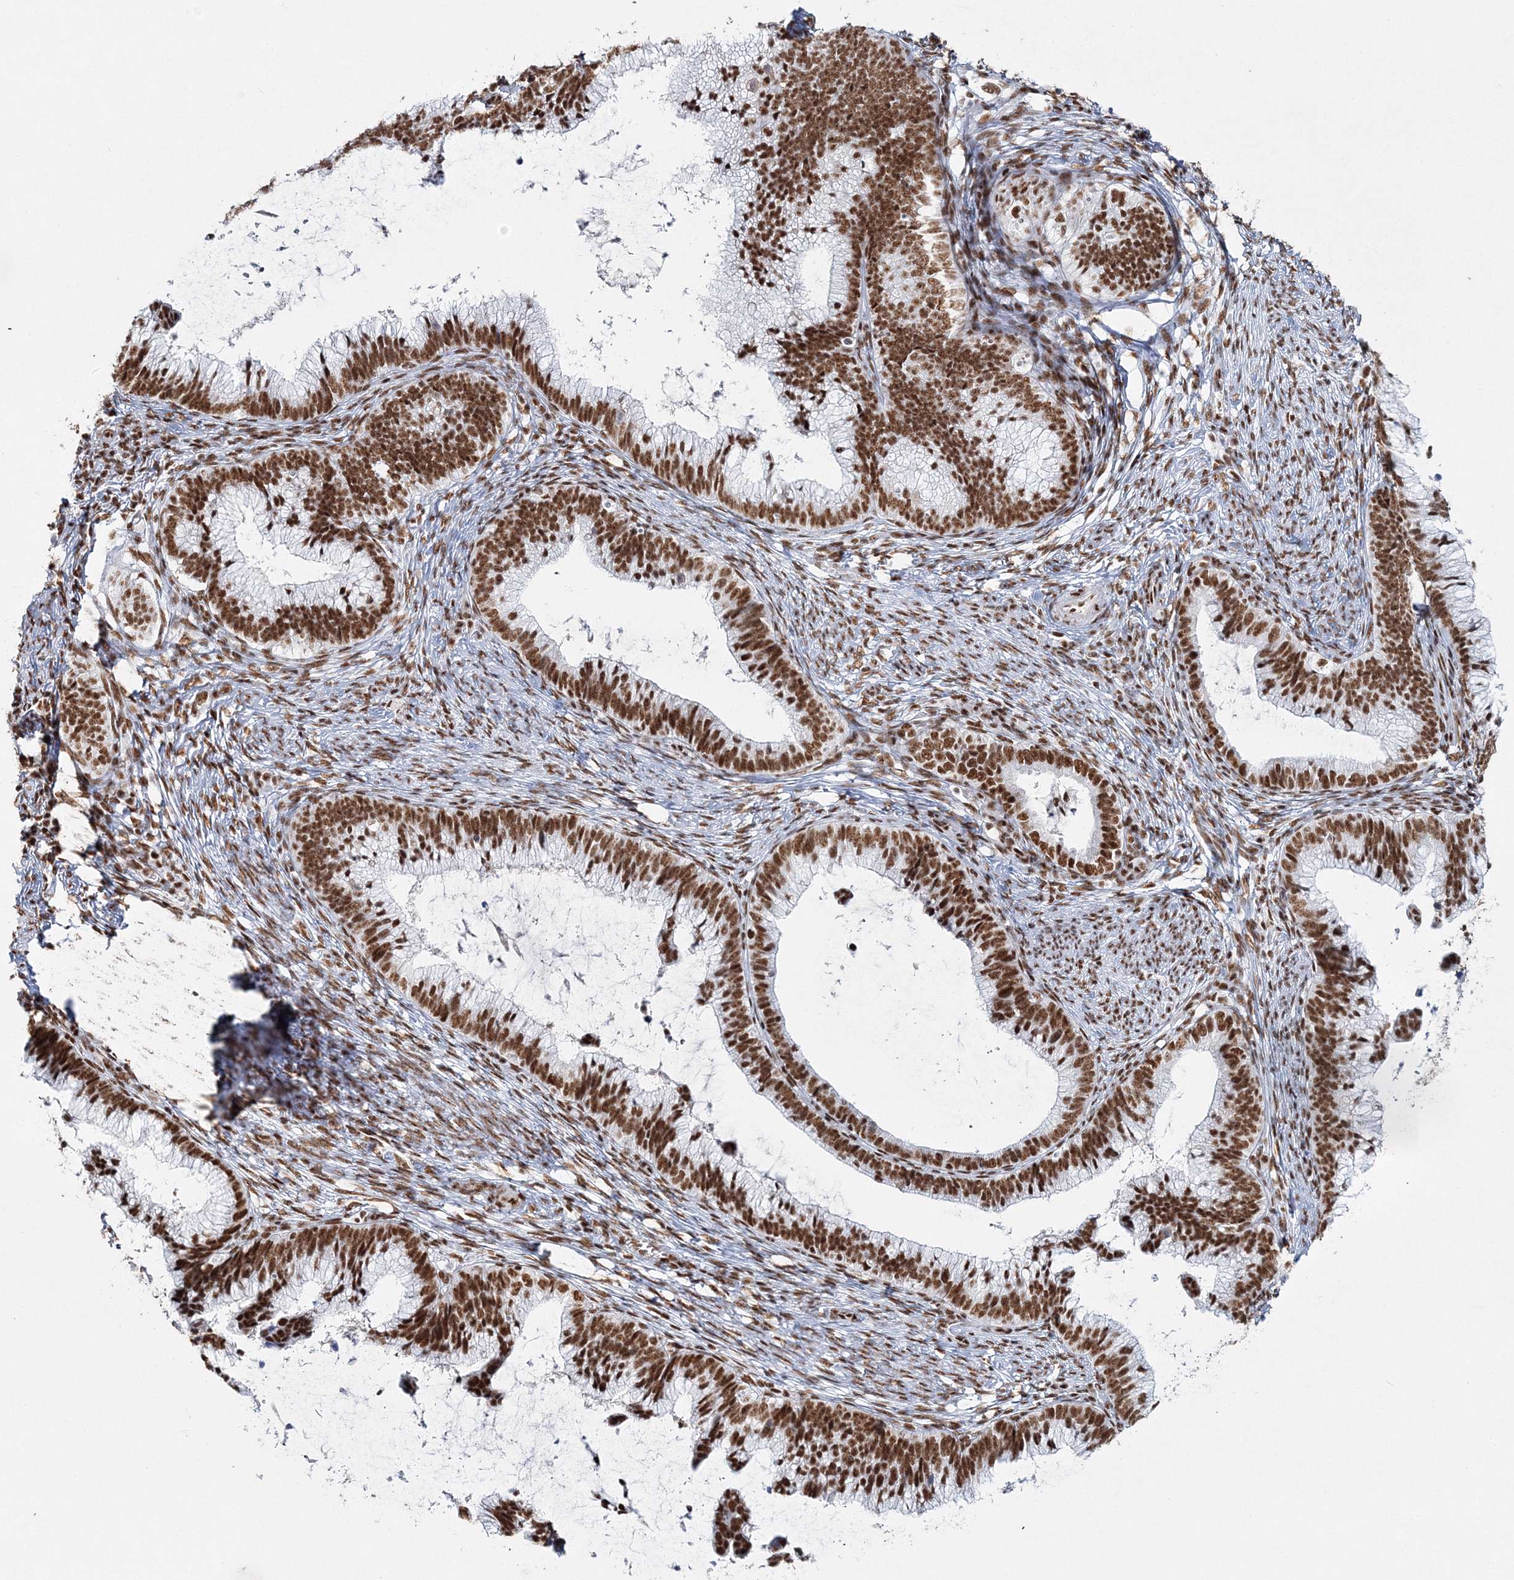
{"staining": {"intensity": "strong", "quantity": ">75%", "location": "nuclear"}, "tissue": "cervical cancer", "cell_type": "Tumor cells", "image_type": "cancer", "snomed": [{"axis": "morphology", "description": "Adenocarcinoma, NOS"}, {"axis": "topography", "description": "Cervix"}], "caption": "Cervical adenocarcinoma was stained to show a protein in brown. There is high levels of strong nuclear staining in approximately >75% of tumor cells.", "gene": "QRICH1", "patient": {"sex": "female", "age": 36}}